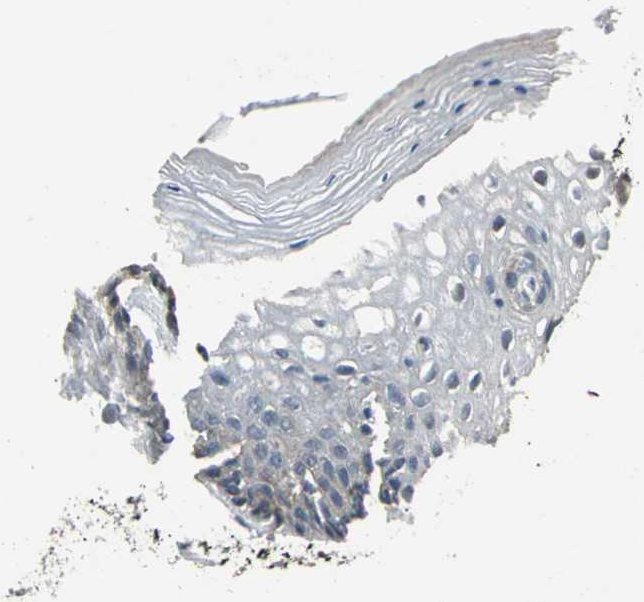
{"staining": {"intensity": "weak", "quantity": "<25%", "location": "cytoplasmic/membranous"}, "tissue": "vagina", "cell_type": "Squamous epithelial cells", "image_type": "normal", "snomed": [{"axis": "morphology", "description": "Normal tissue, NOS"}, {"axis": "topography", "description": "Vagina"}], "caption": "A photomicrograph of human vagina is negative for staining in squamous epithelial cells. The staining was performed using DAB to visualize the protein expression in brown, while the nuclei were stained in blue with hematoxylin (Magnification: 20x).", "gene": "JADE3", "patient": {"sex": "female", "age": 46}}